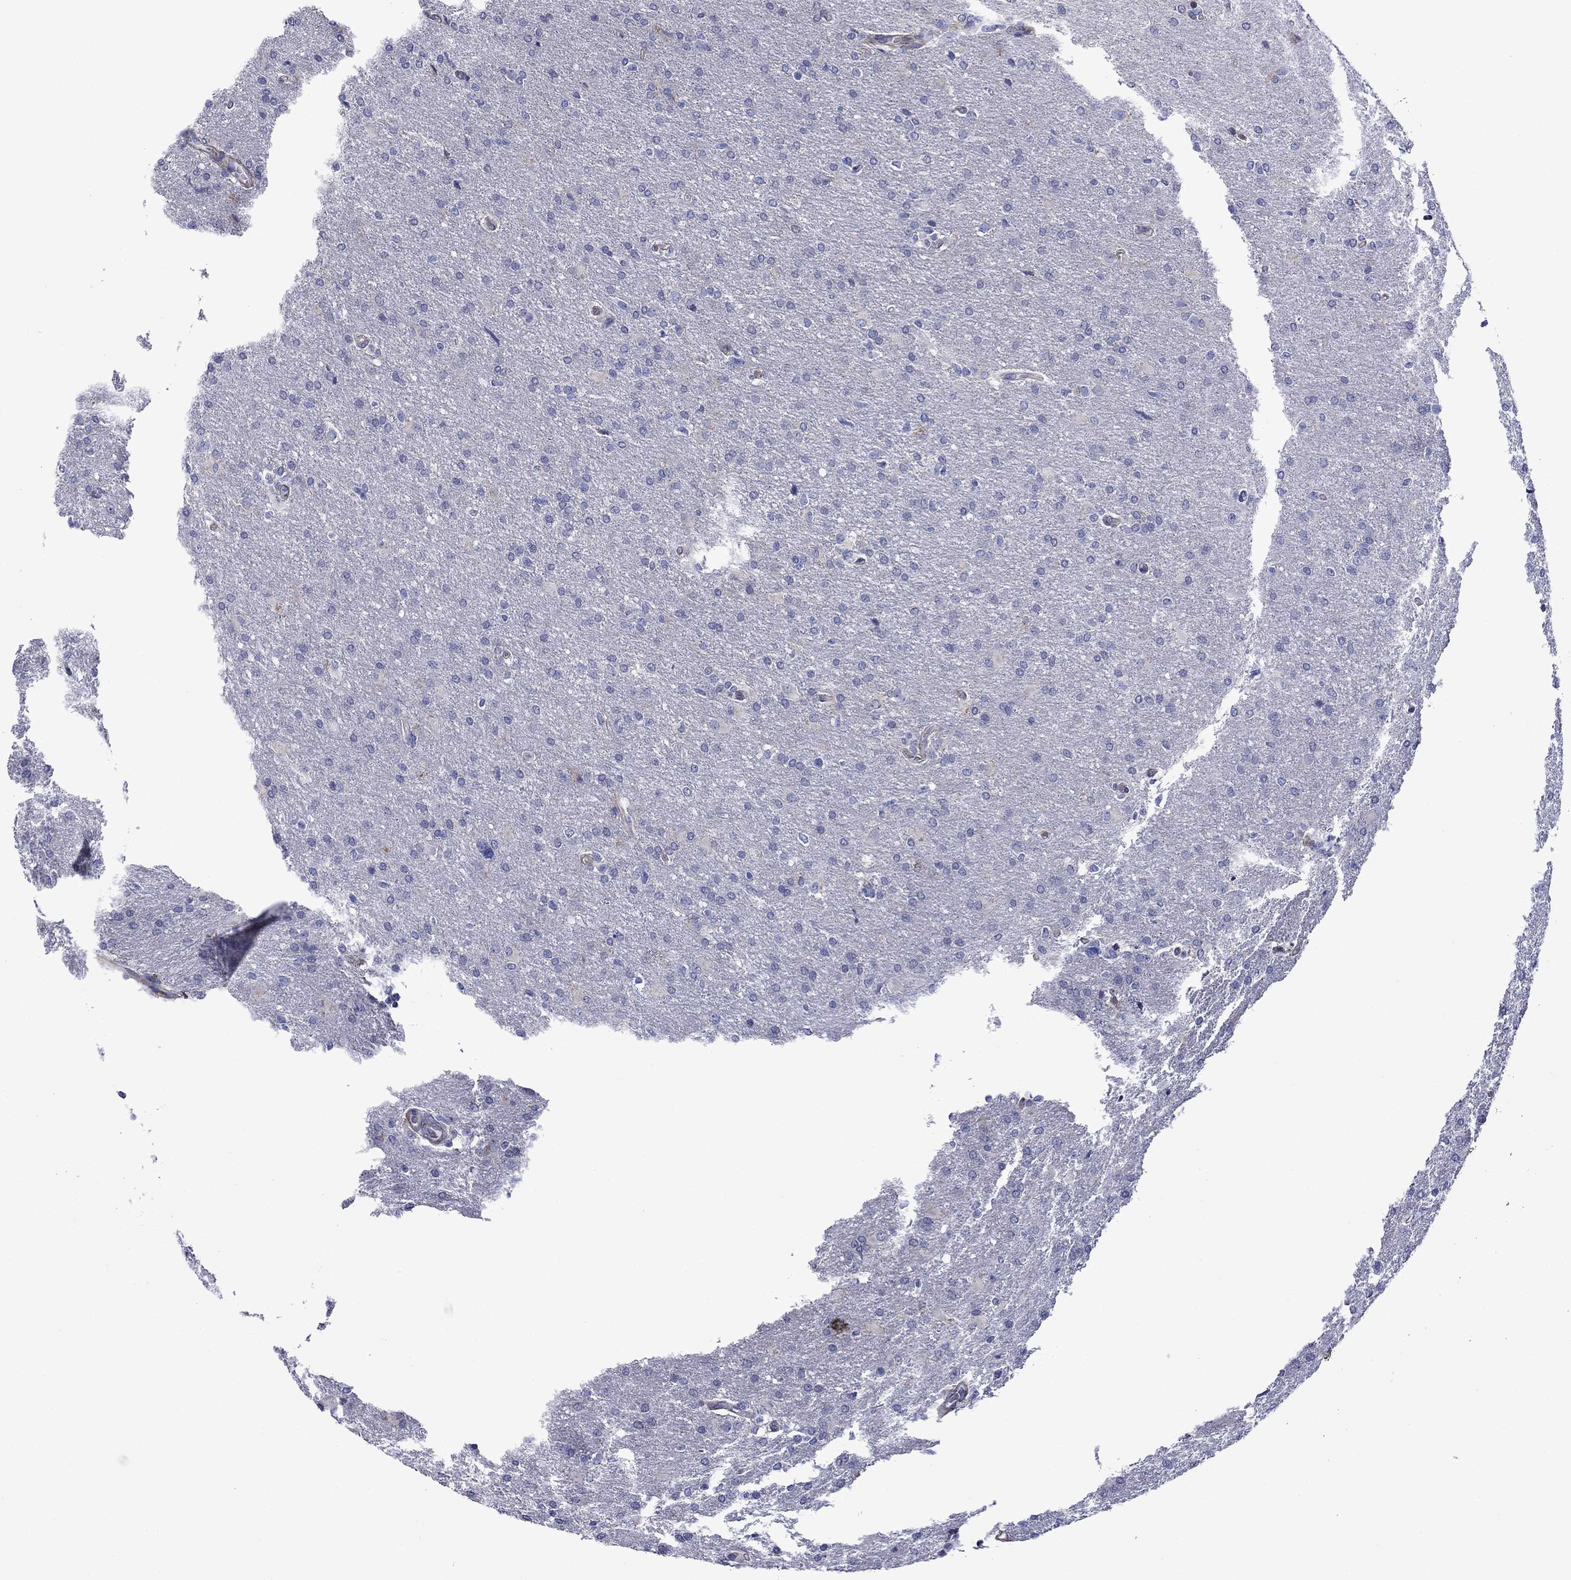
{"staining": {"intensity": "negative", "quantity": "none", "location": "none"}, "tissue": "glioma", "cell_type": "Tumor cells", "image_type": "cancer", "snomed": [{"axis": "morphology", "description": "Glioma, malignant, High grade"}, {"axis": "topography", "description": "Brain"}], "caption": "Immunohistochemistry (IHC) of high-grade glioma (malignant) reveals no staining in tumor cells. (DAB immunohistochemistry (IHC), high magnification).", "gene": "HSPG2", "patient": {"sex": "male", "age": 68}}